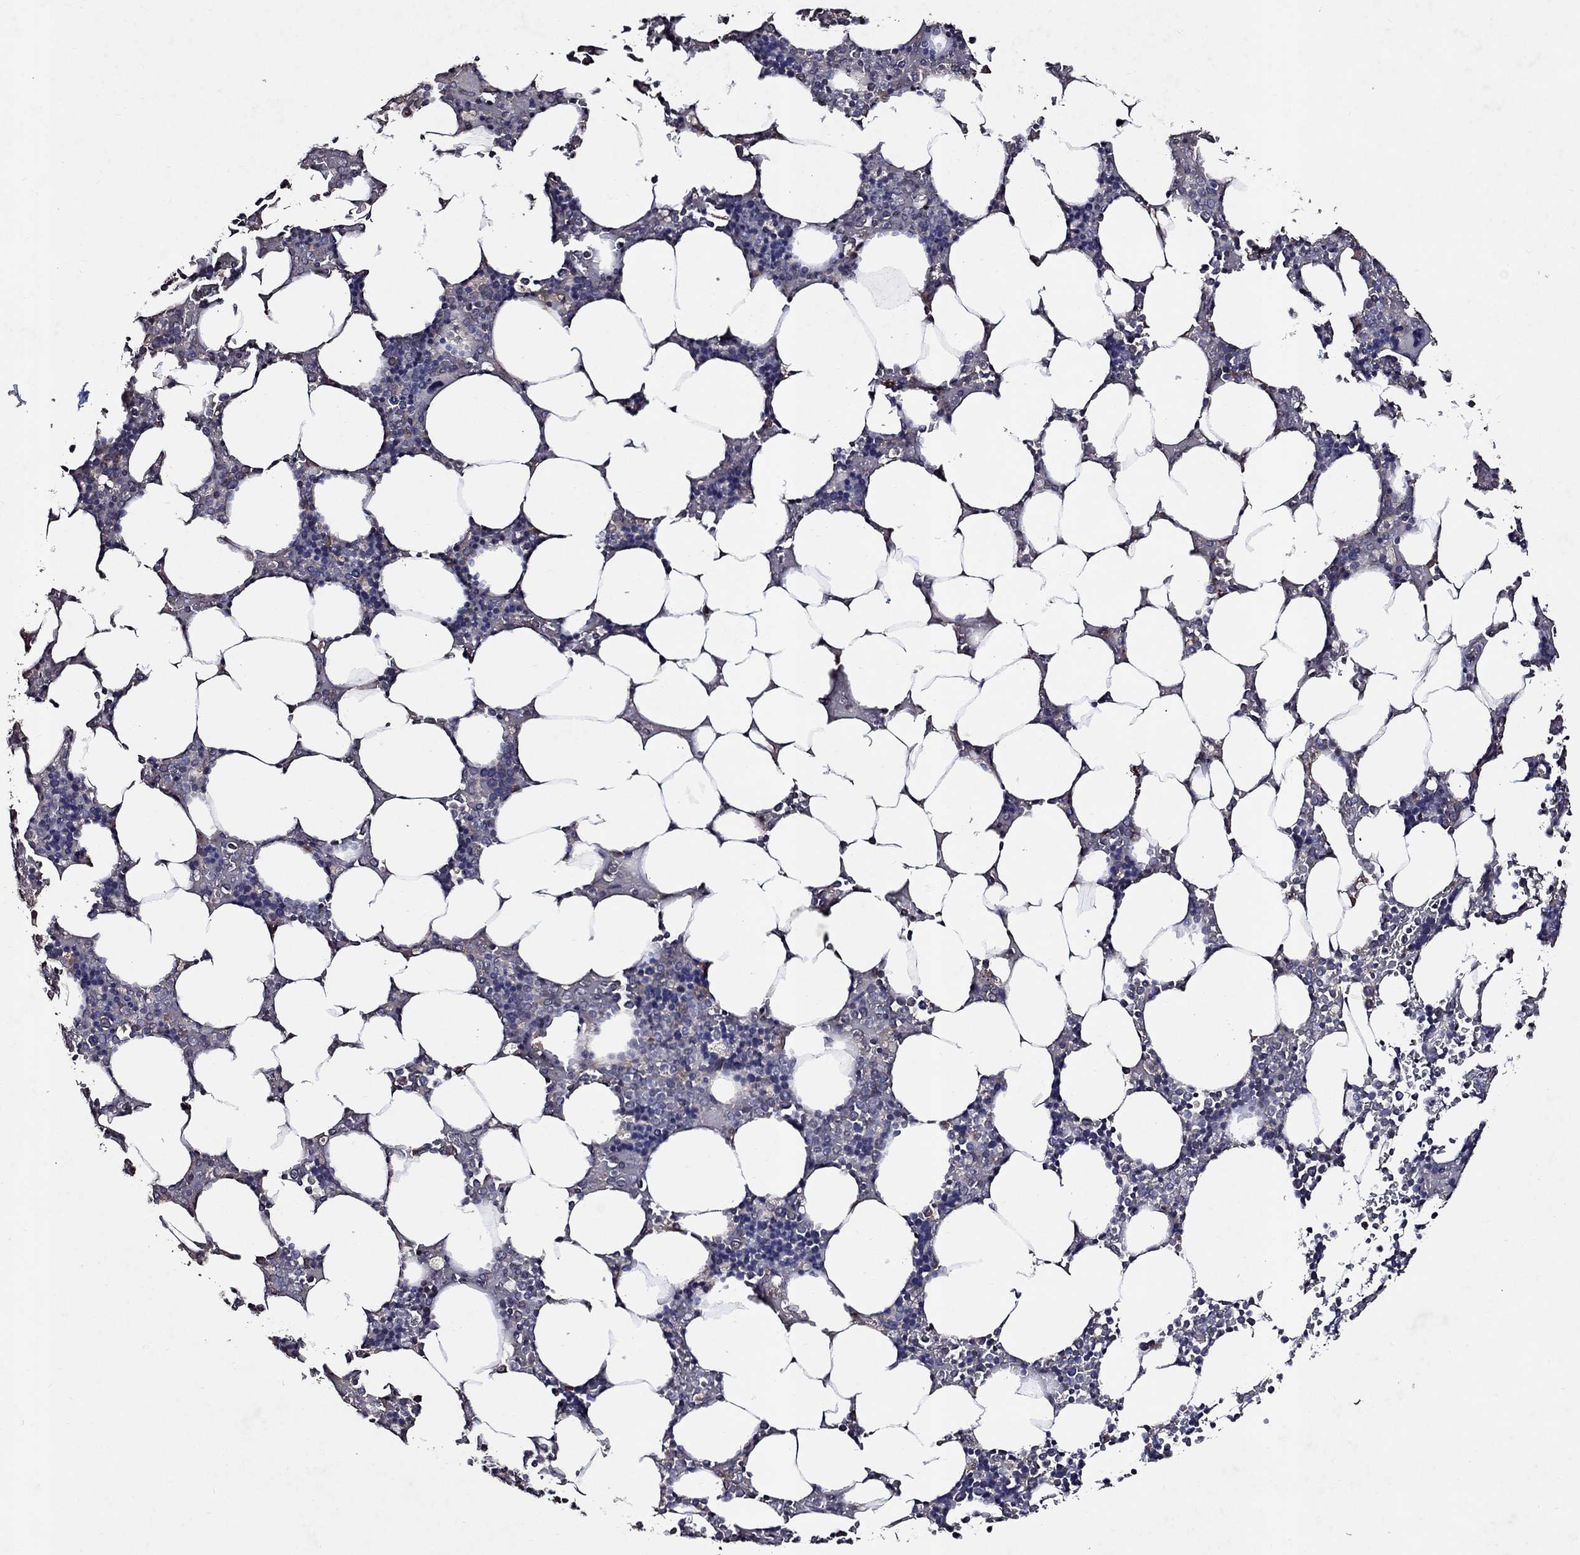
{"staining": {"intensity": "negative", "quantity": "none", "location": "none"}, "tissue": "bone marrow", "cell_type": "Hematopoietic cells", "image_type": "normal", "snomed": [{"axis": "morphology", "description": "Normal tissue, NOS"}, {"axis": "topography", "description": "Bone marrow"}], "caption": "Protein analysis of unremarkable bone marrow shows no significant positivity in hematopoietic cells. The staining was performed using DAB (3,3'-diaminobenzidine) to visualize the protein expression in brown, while the nuclei were stained in blue with hematoxylin (Magnification: 20x).", "gene": "HAP1", "patient": {"sex": "male", "age": 51}}